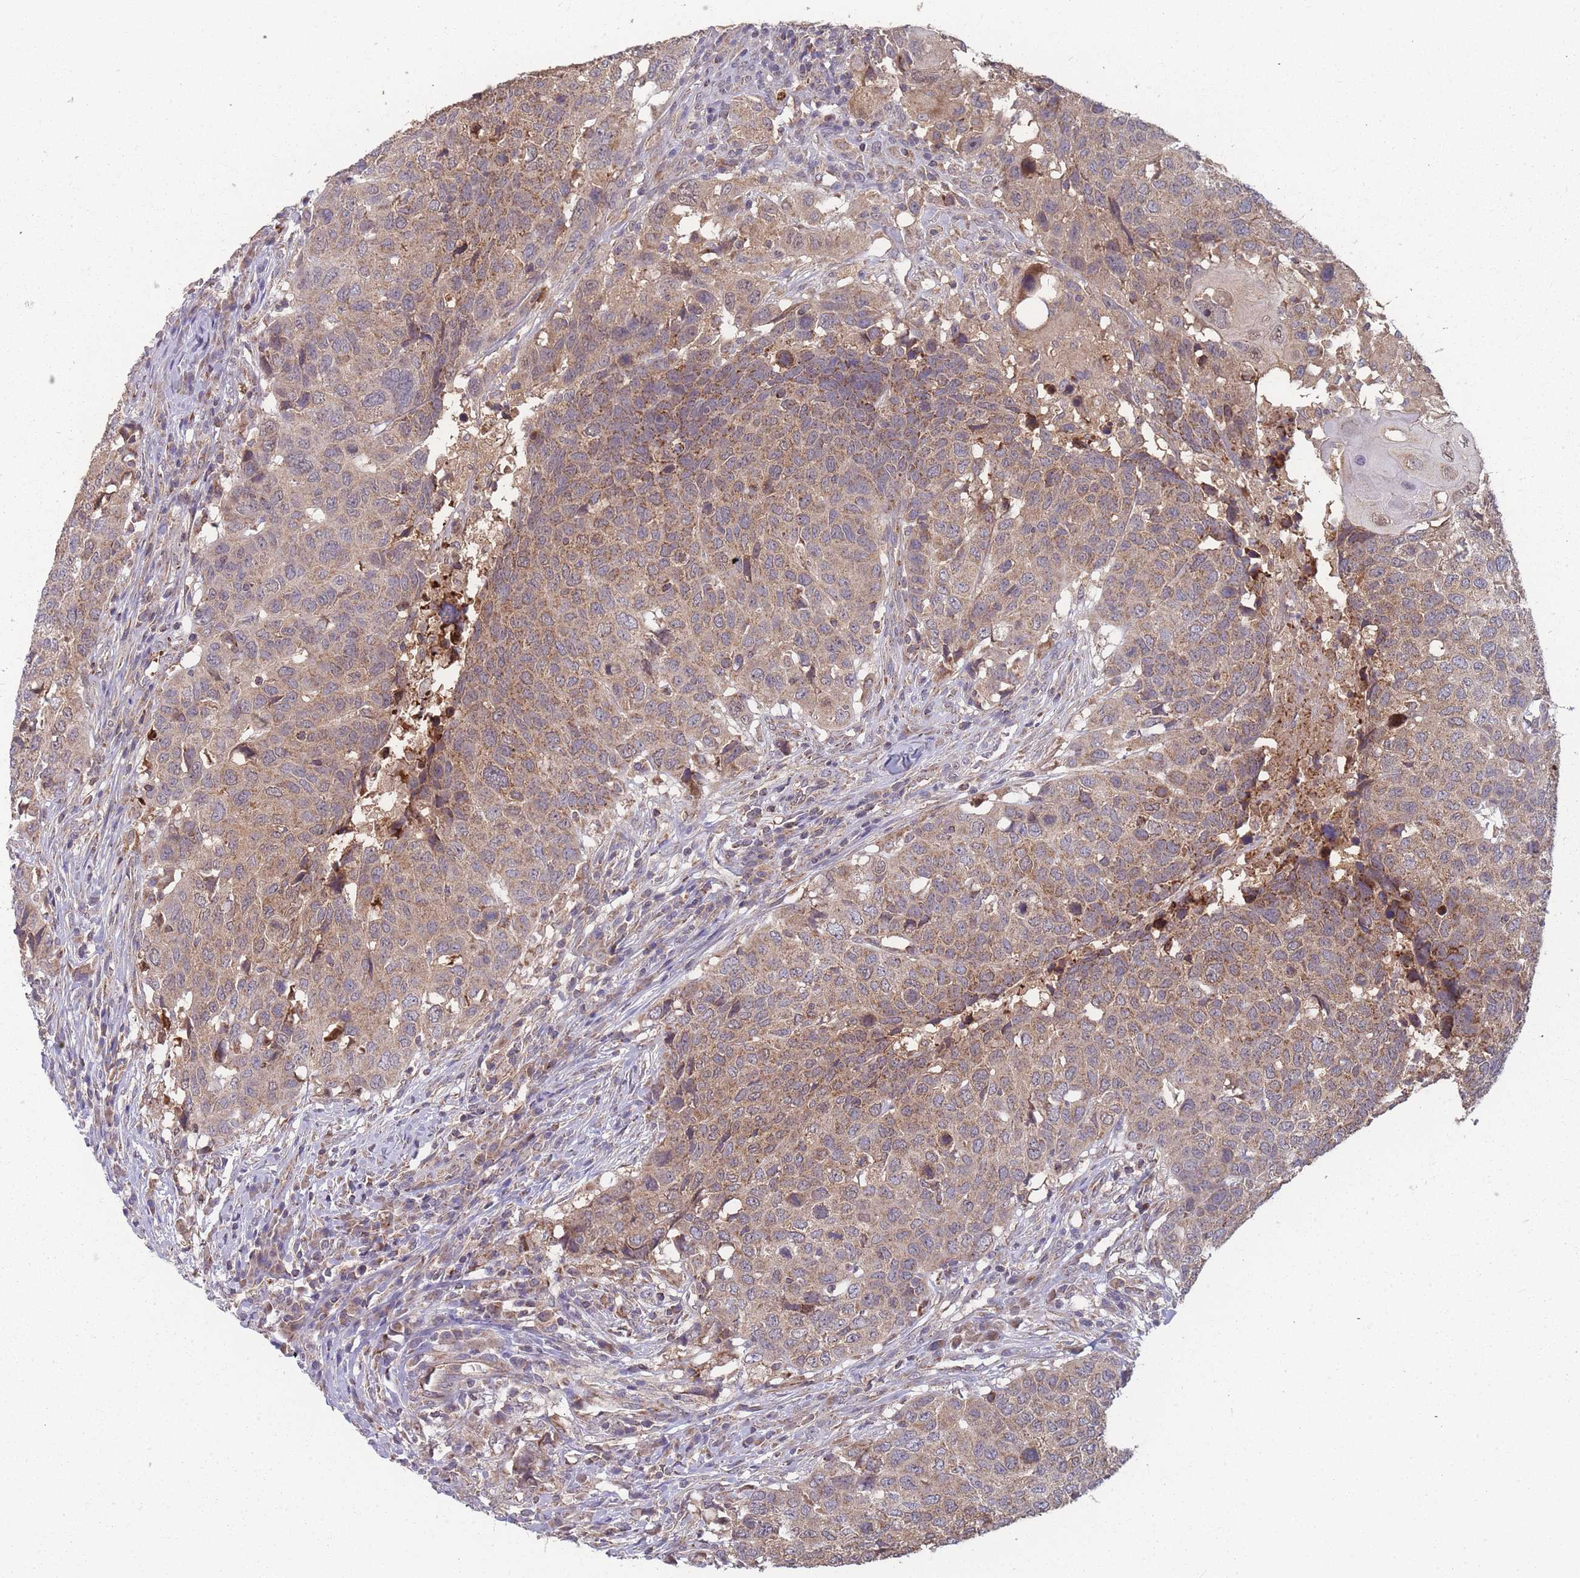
{"staining": {"intensity": "moderate", "quantity": ">75%", "location": "cytoplasmic/membranous"}, "tissue": "head and neck cancer", "cell_type": "Tumor cells", "image_type": "cancer", "snomed": [{"axis": "morphology", "description": "Normal tissue, NOS"}, {"axis": "morphology", "description": "Squamous cell carcinoma, NOS"}, {"axis": "topography", "description": "Skeletal muscle"}, {"axis": "topography", "description": "Vascular tissue"}, {"axis": "topography", "description": "Peripheral nerve tissue"}, {"axis": "topography", "description": "Head-Neck"}], "caption": "IHC image of squamous cell carcinoma (head and neck) stained for a protein (brown), which demonstrates medium levels of moderate cytoplasmic/membranous staining in about >75% of tumor cells.", "gene": "SLC35B4", "patient": {"sex": "male", "age": 66}}